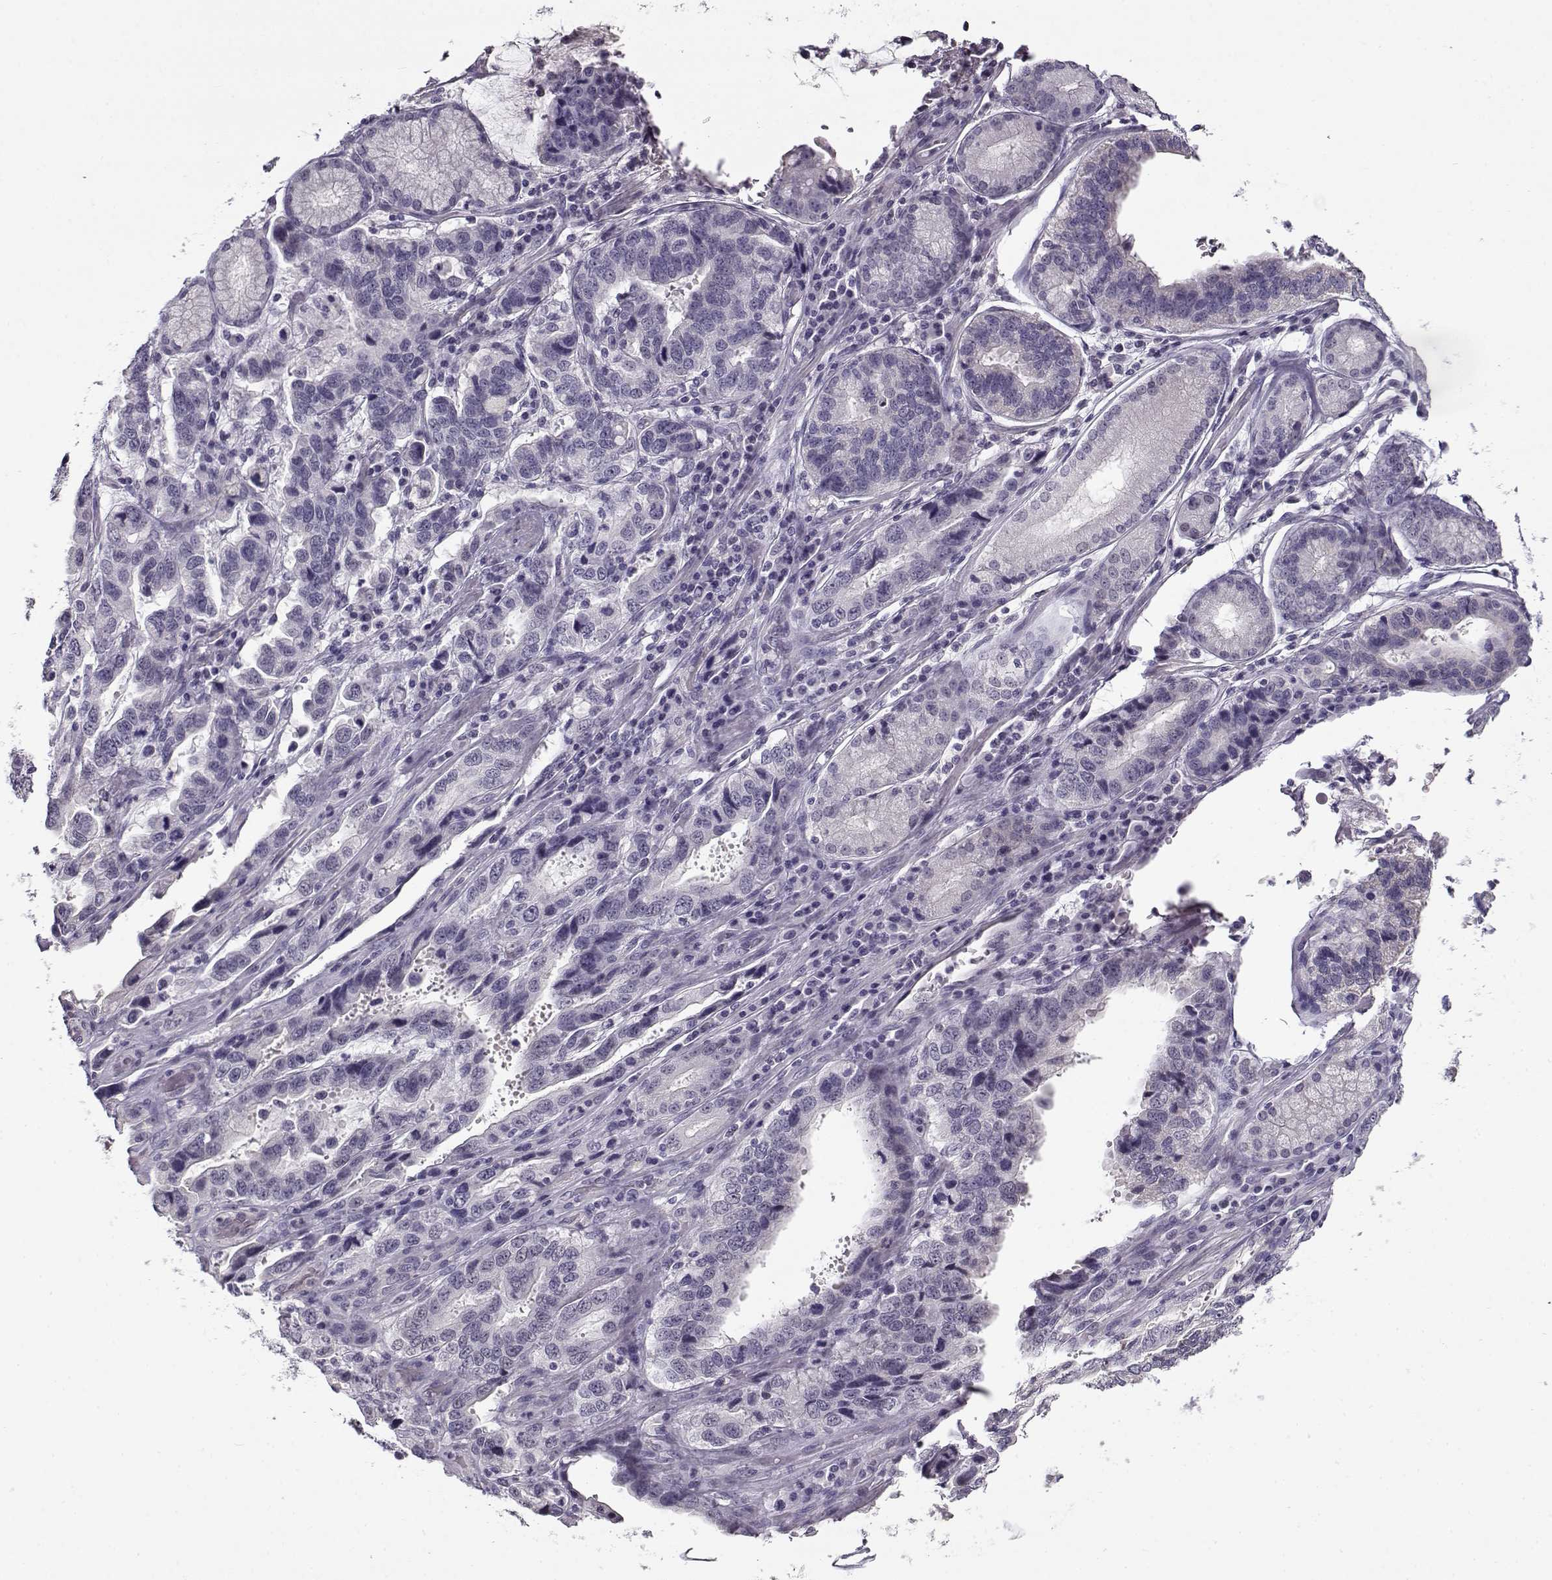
{"staining": {"intensity": "negative", "quantity": "none", "location": "none"}, "tissue": "stomach cancer", "cell_type": "Tumor cells", "image_type": "cancer", "snomed": [{"axis": "morphology", "description": "Adenocarcinoma, NOS"}, {"axis": "topography", "description": "Stomach, lower"}], "caption": "Protein analysis of stomach cancer (adenocarcinoma) displays no significant positivity in tumor cells.", "gene": "TEX55", "patient": {"sex": "female", "age": 76}}